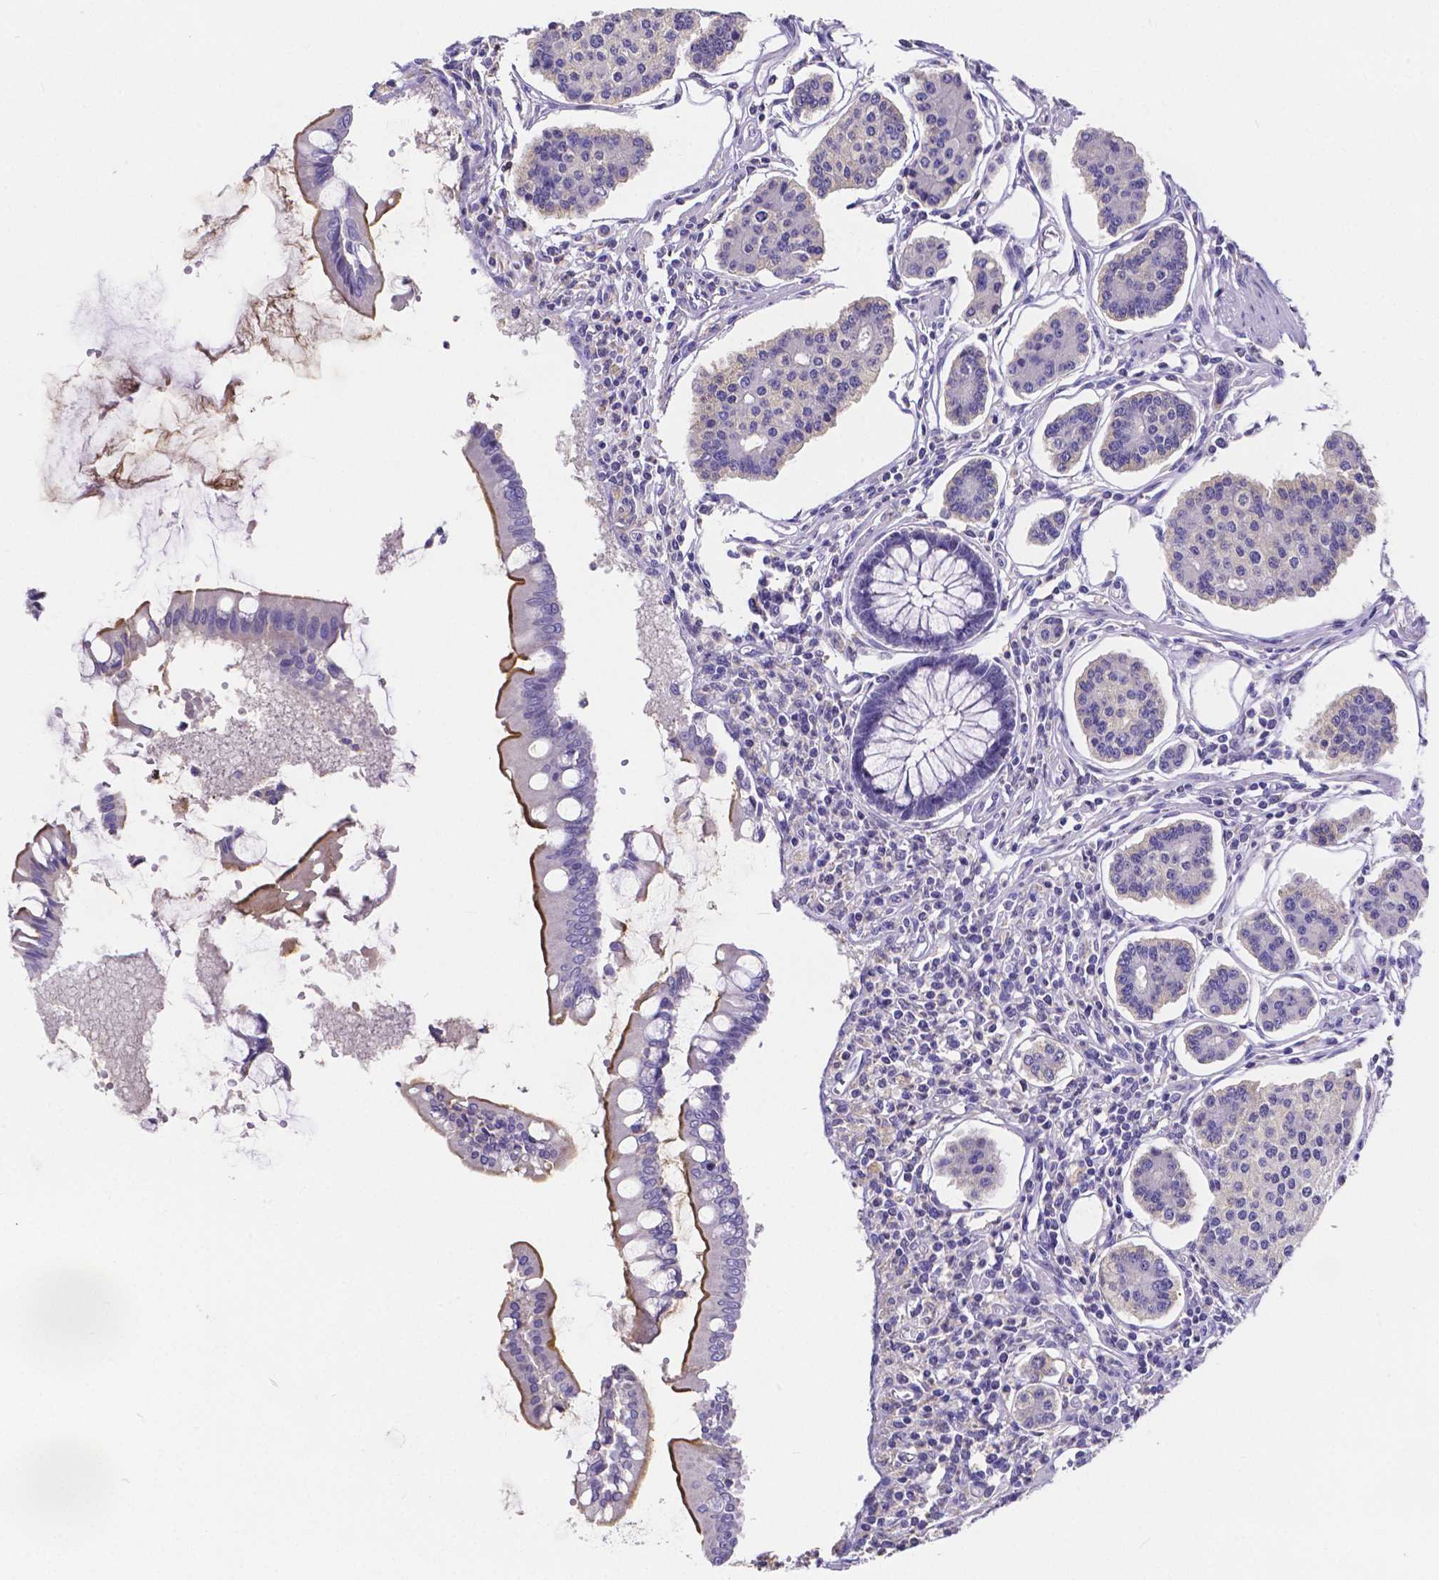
{"staining": {"intensity": "negative", "quantity": "none", "location": "none"}, "tissue": "carcinoid", "cell_type": "Tumor cells", "image_type": "cancer", "snomed": [{"axis": "morphology", "description": "Carcinoid, malignant, NOS"}, {"axis": "topography", "description": "Small intestine"}], "caption": "Tumor cells are negative for brown protein staining in carcinoid (malignant).", "gene": "ATP6V1D", "patient": {"sex": "female", "age": 65}}